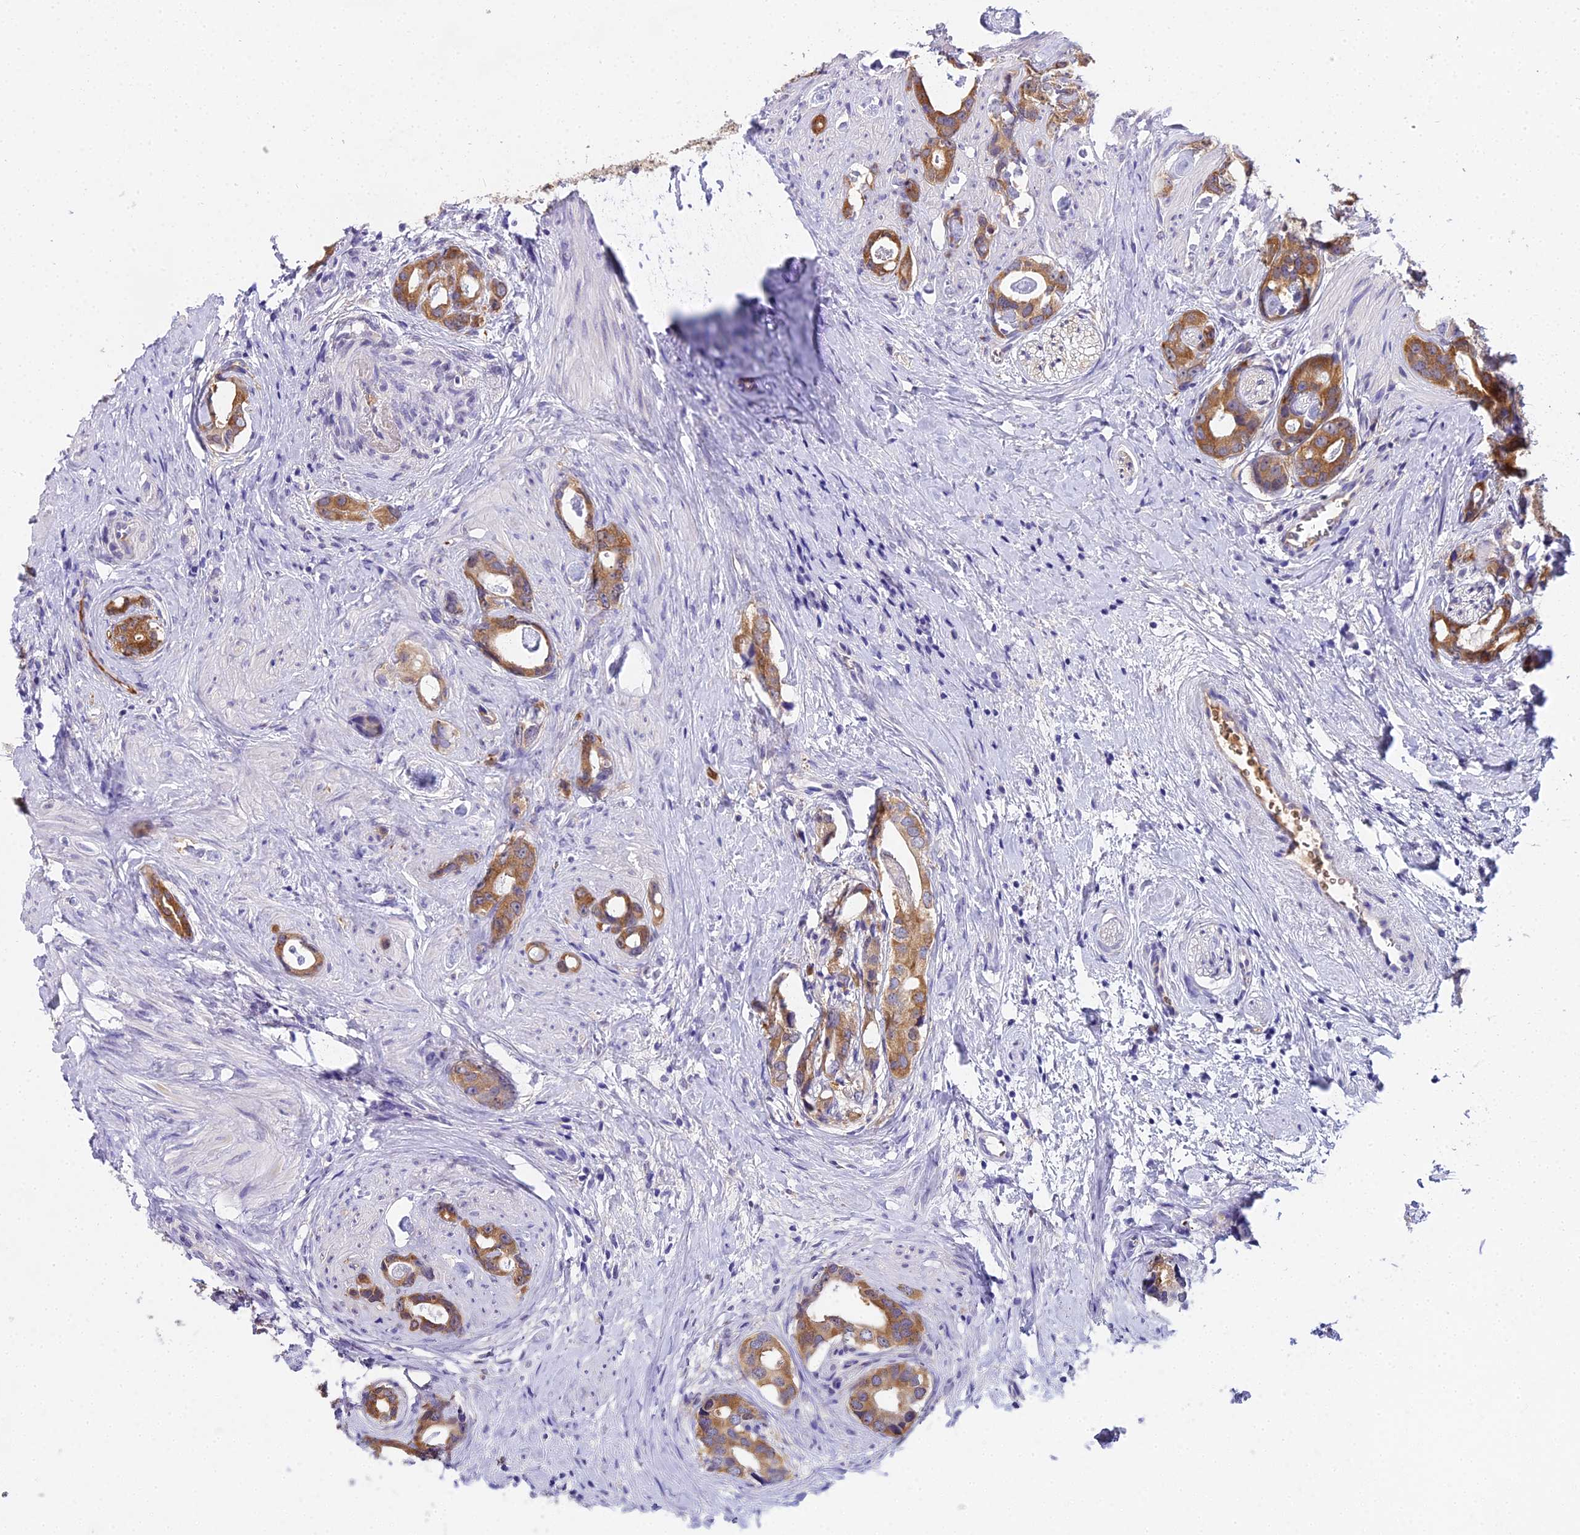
{"staining": {"intensity": "moderate", "quantity": ">75%", "location": "cytoplasmic/membranous"}, "tissue": "prostate cancer", "cell_type": "Tumor cells", "image_type": "cancer", "snomed": [{"axis": "morphology", "description": "Adenocarcinoma, Low grade"}, {"axis": "topography", "description": "Prostate"}], "caption": "Protein positivity by IHC reveals moderate cytoplasmic/membranous expression in about >75% of tumor cells in adenocarcinoma (low-grade) (prostate).", "gene": "MAT2A", "patient": {"sex": "male", "age": 63}}